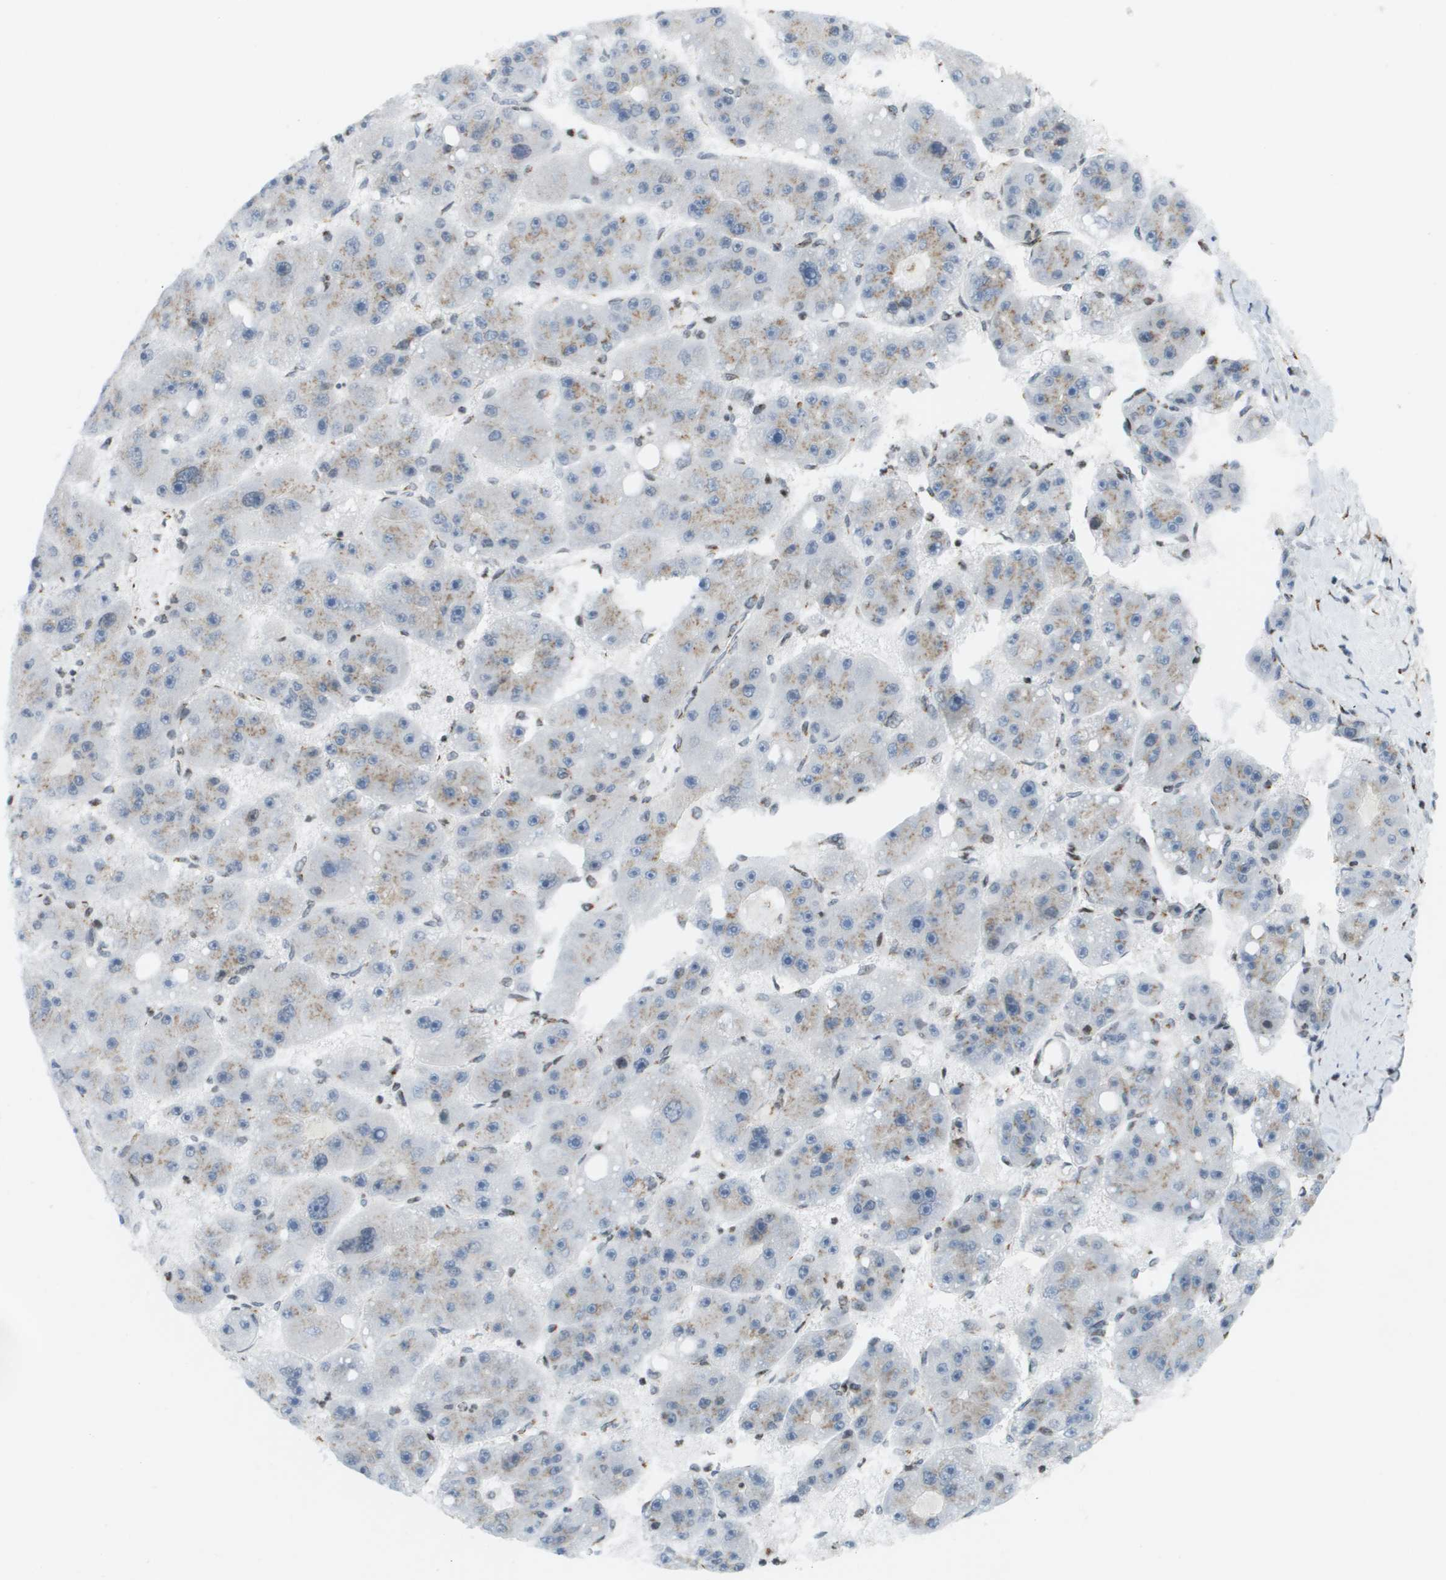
{"staining": {"intensity": "weak", "quantity": "25%-75%", "location": "cytoplasmic/membranous"}, "tissue": "liver cancer", "cell_type": "Tumor cells", "image_type": "cancer", "snomed": [{"axis": "morphology", "description": "Carcinoma, Hepatocellular, NOS"}, {"axis": "topography", "description": "Liver"}], "caption": "There is low levels of weak cytoplasmic/membranous staining in tumor cells of liver hepatocellular carcinoma, as demonstrated by immunohistochemical staining (brown color).", "gene": "EVC", "patient": {"sex": "female", "age": 61}}